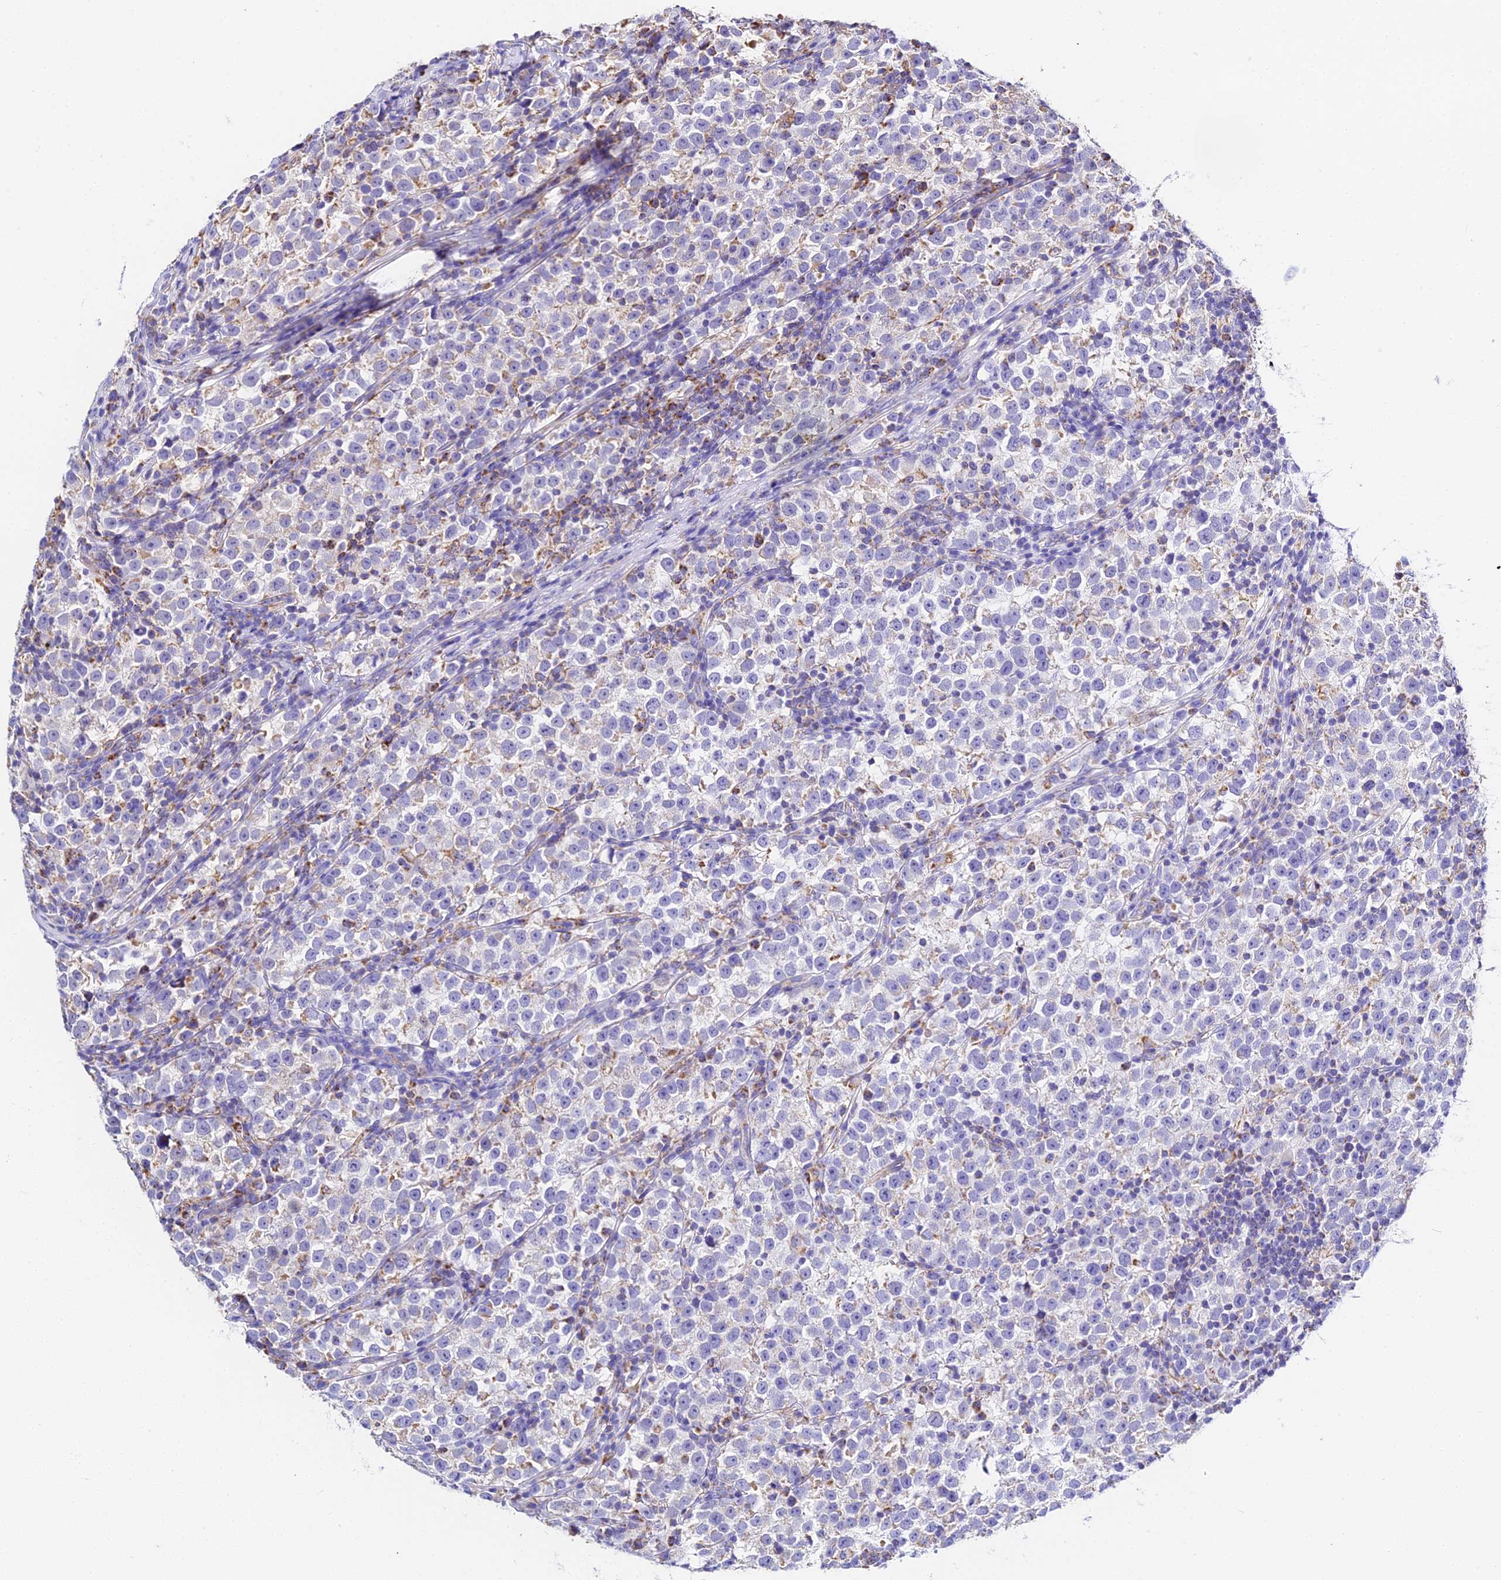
{"staining": {"intensity": "negative", "quantity": "none", "location": "none"}, "tissue": "testis cancer", "cell_type": "Tumor cells", "image_type": "cancer", "snomed": [{"axis": "morphology", "description": "Normal tissue, NOS"}, {"axis": "morphology", "description": "Seminoma, NOS"}, {"axis": "topography", "description": "Testis"}], "caption": "Tumor cells show no significant expression in seminoma (testis). (DAB (3,3'-diaminobenzidine) immunohistochemistry (IHC), high magnification).", "gene": "ZNF573", "patient": {"sex": "male", "age": 43}}